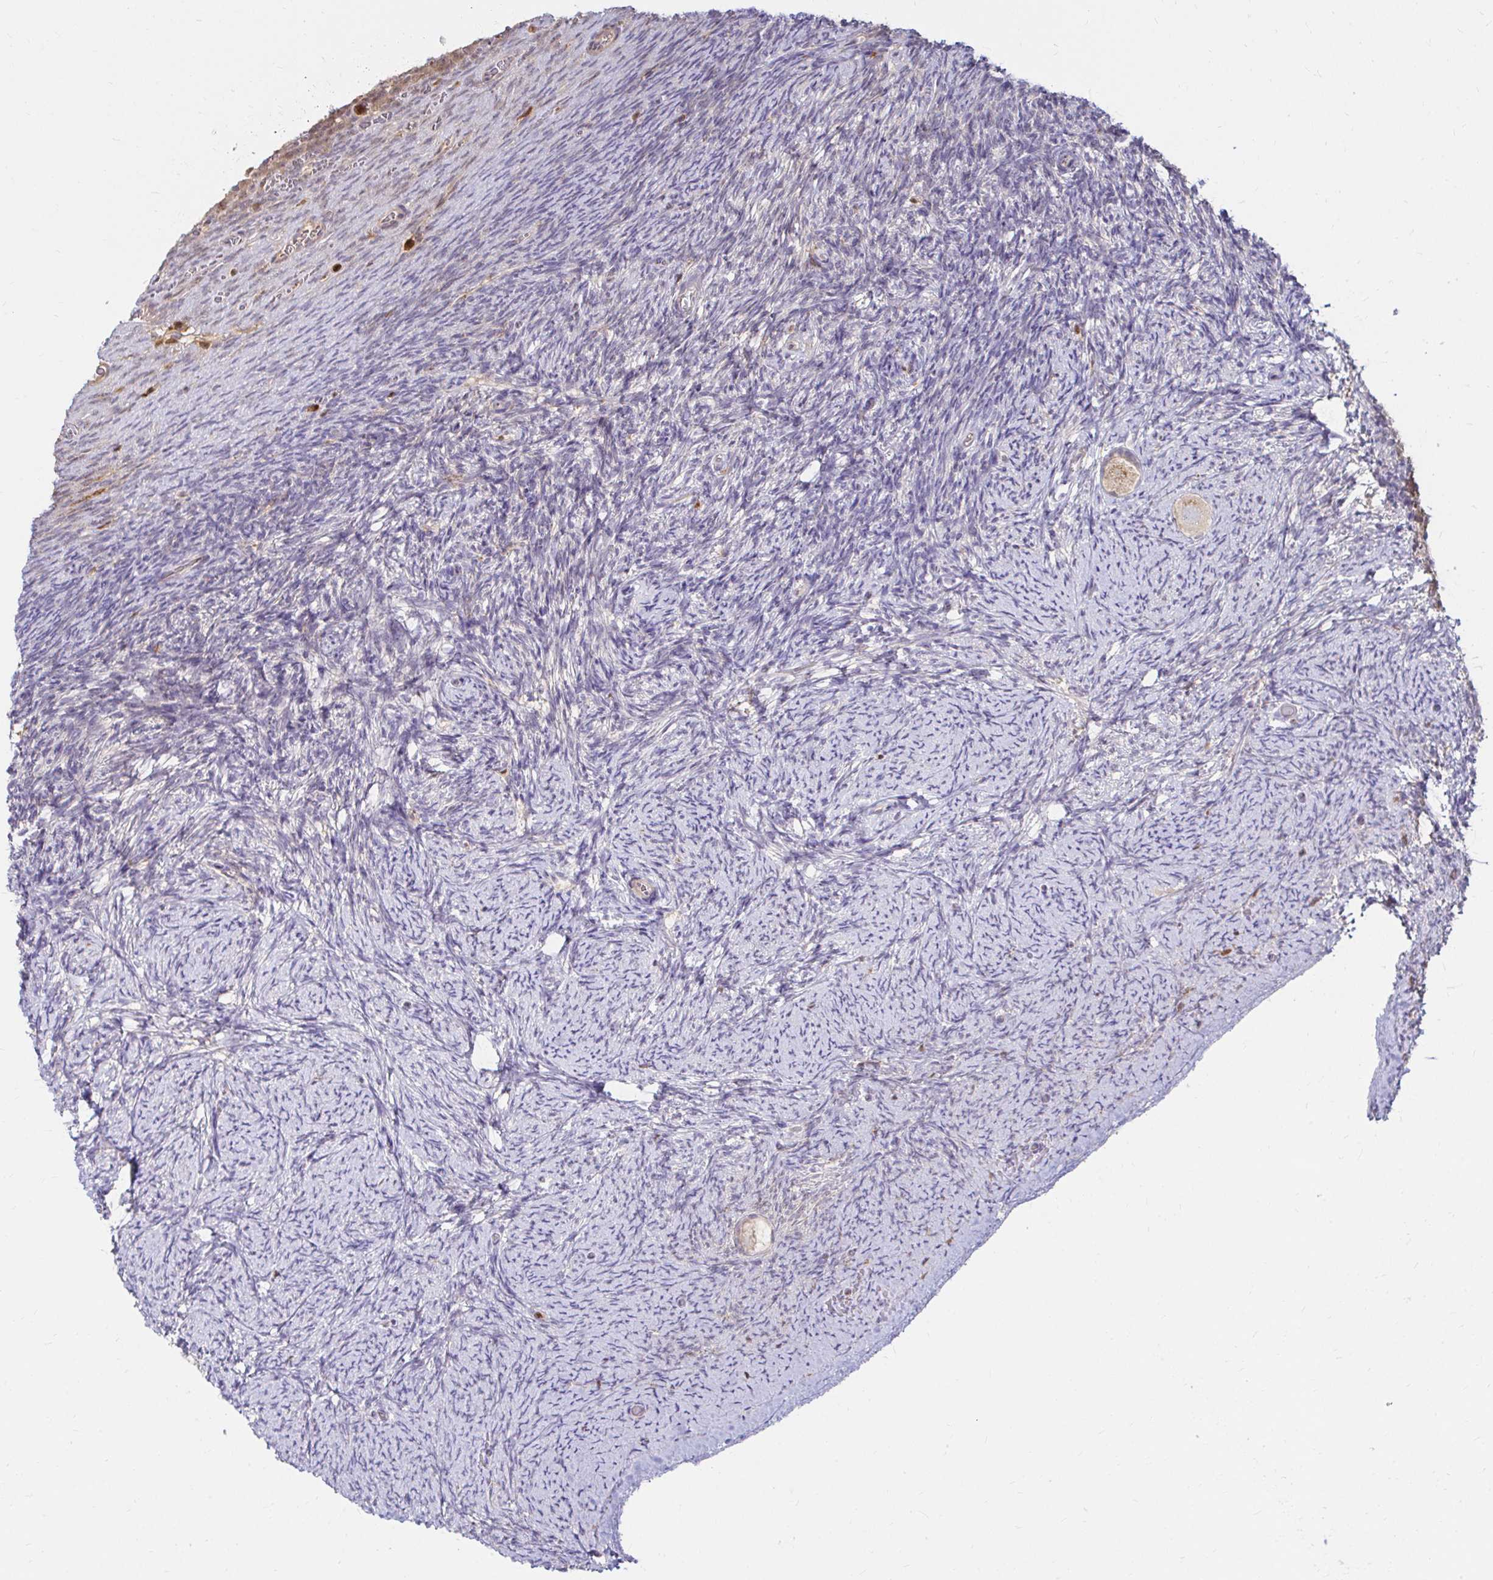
{"staining": {"intensity": "weak", "quantity": ">75%", "location": "cytoplasmic/membranous"}, "tissue": "ovary", "cell_type": "Follicle cells", "image_type": "normal", "snomed": [{"axis": "morphology", "description": "Normal tissue, NOS"}, {"axis": "topography", "description": "Ovary"}], "caption": "The photomicrograph displays staining of normal ovary, revealing weak cytoplasmic/membranous protein positivity (brown color) within follicle cells.", "gene": "PYCARD", "patient": {"sex": "female", "age": 34}}